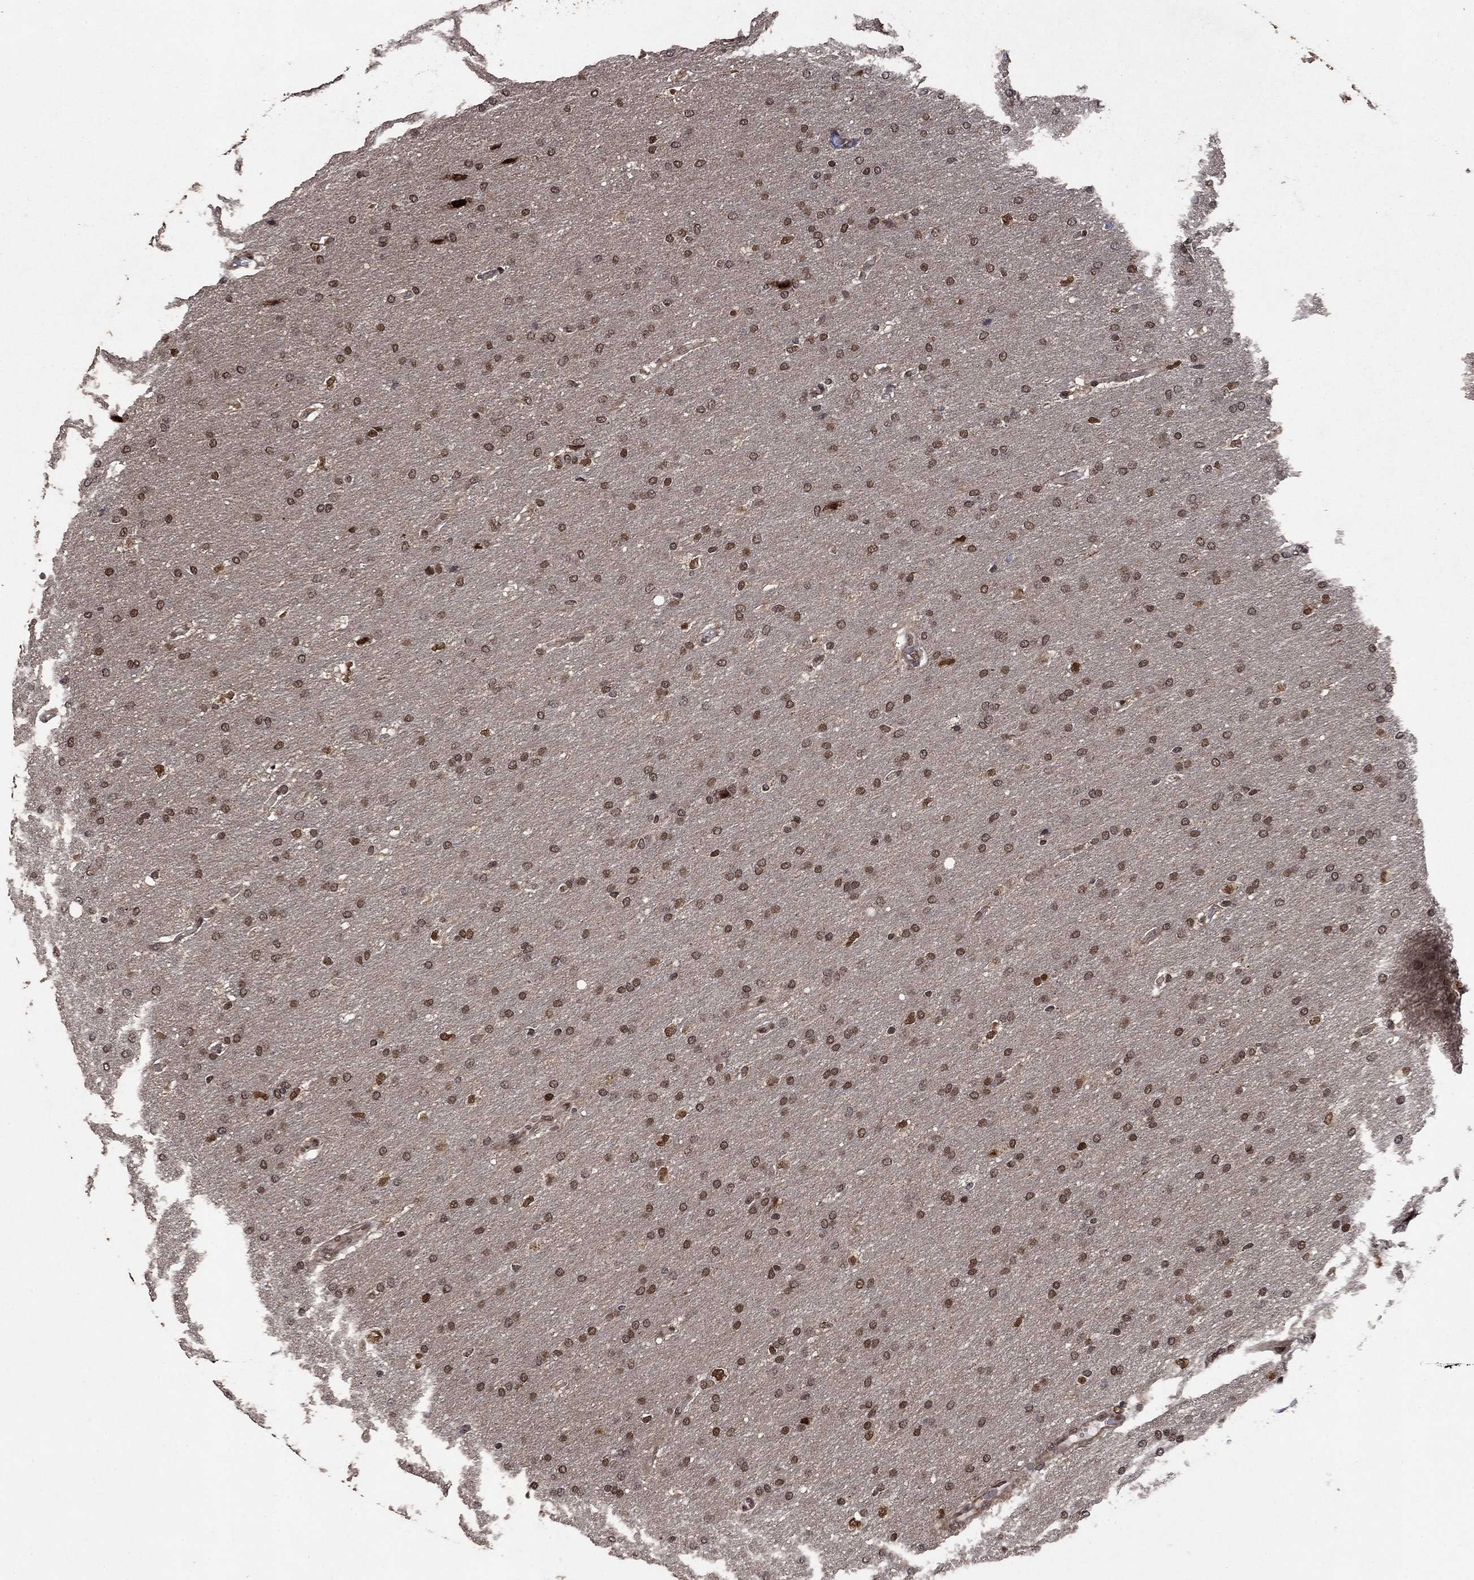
{"staining": {"intensity": "moderate", "quantity": "25%-75%", "location": "nuclear"}, "tissue": "glioma", "cell_type": "Tumor cells", "image_type": "cancer", "snomed": [{"axis": "morphology", "description": "Glioma, malignant, Low grade"}, {"axis": "topography", "description": "Brain"}], "caption": "Immunohistochemistry (IHC) staining of malignant low-grade glioma, which exhibits medium levels of moderate nuclear expression in approximately 25%-75% of tumor cells indicating moderate nuclear protein expression. The staining was performed using DAB (3,3'-diaminobenzidine) (brown) for protein detection and nuclei were counterstained in hematoxylin (blue).", "gene": "PRICKLE4", "patient": {"sex": "female", "age": 37}}